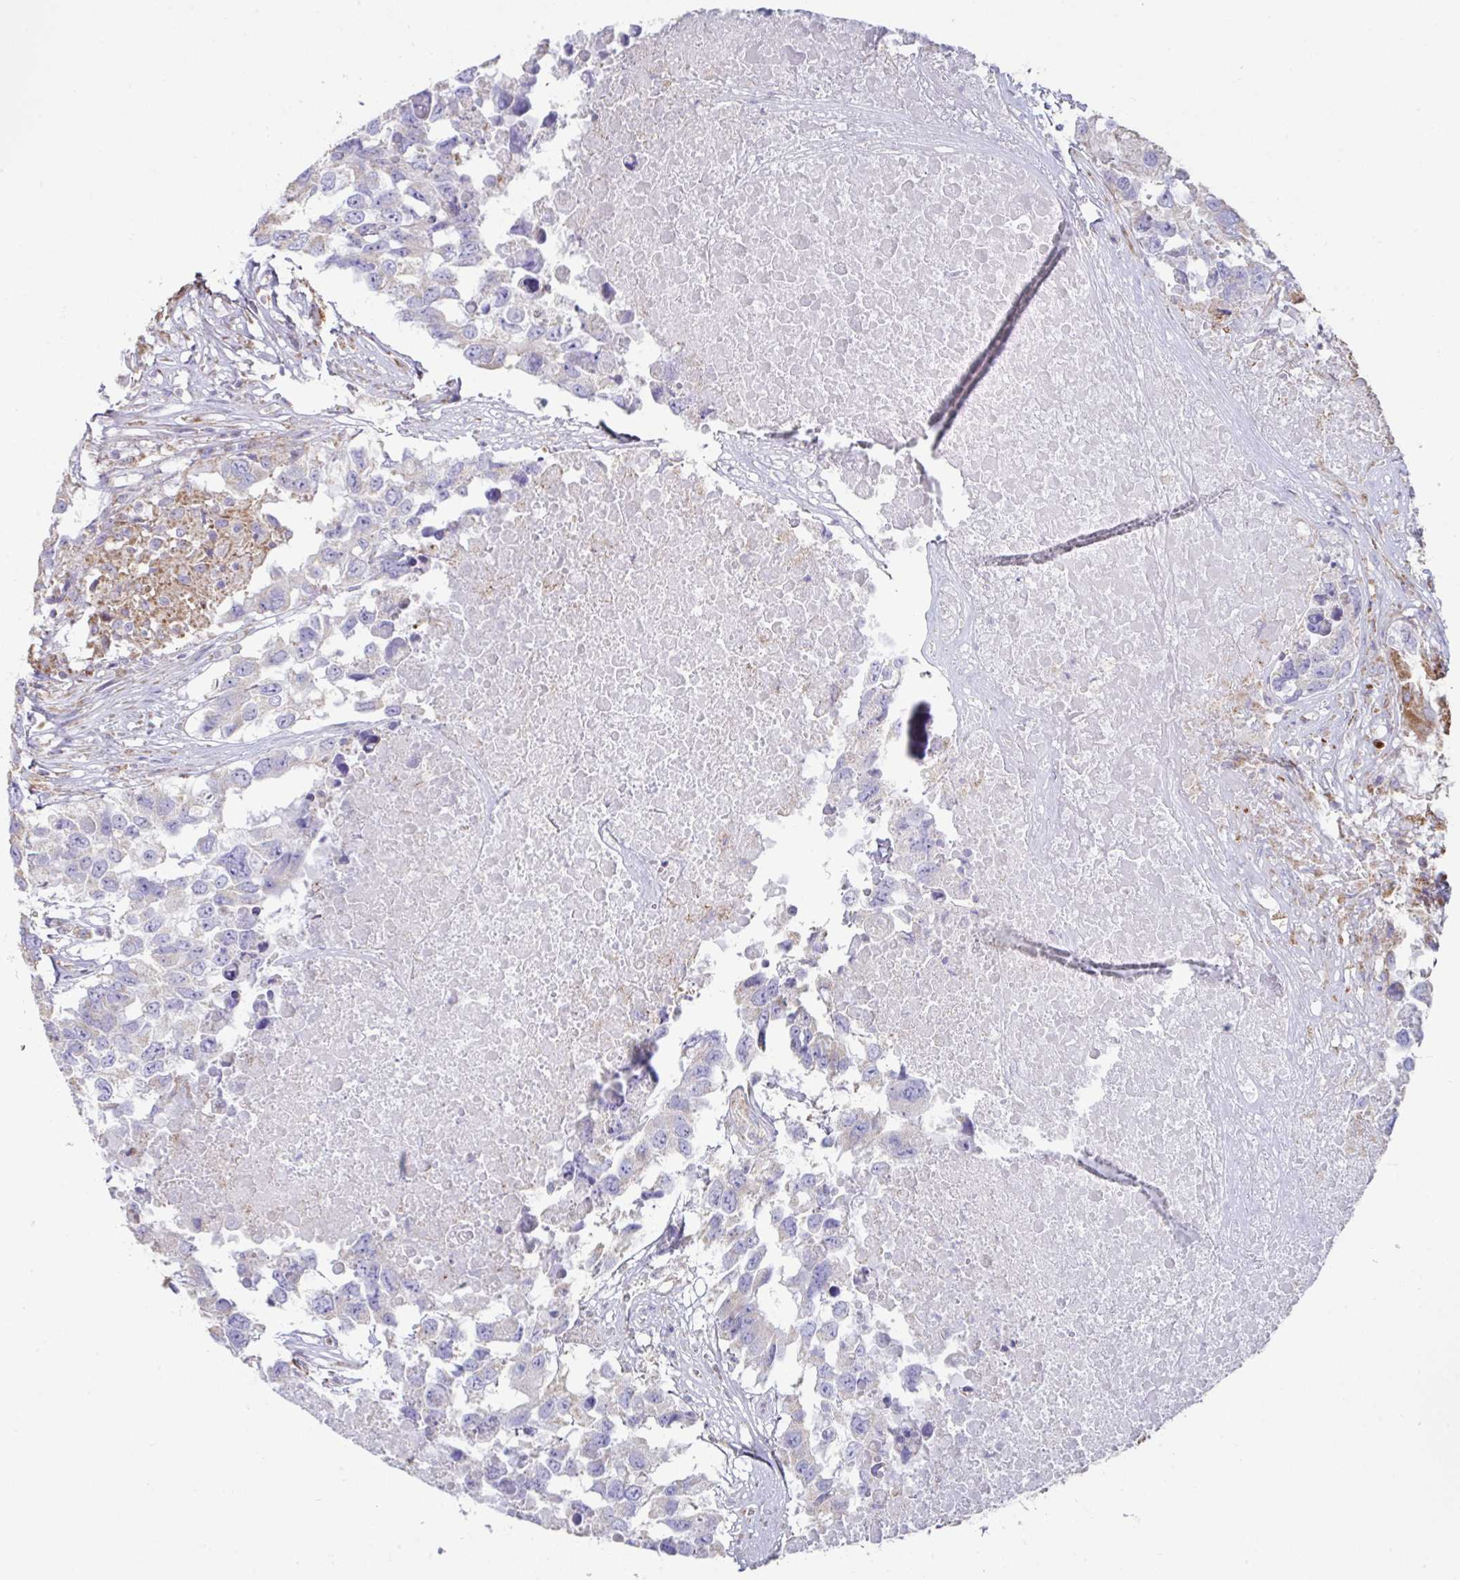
{"staining": {"intensity": "negative", "quantity": "none", "location": "none"}, "tissue": "testis cancer", "cell_type": "Tumor cells", "image_type": "cancer", "snomed": [{"axis": "morphology", "description": "Carcinoma, Embryonal, NOS"}, {"axis": "topography", "description": "Testis"}], "caption": "A micrograph of embryonal carcinoma (testis) stained for a protein demonstrates no brown staining in tumor cells.", "gene": "DOK7", "patient": {"sex": "male", "age": 83}}